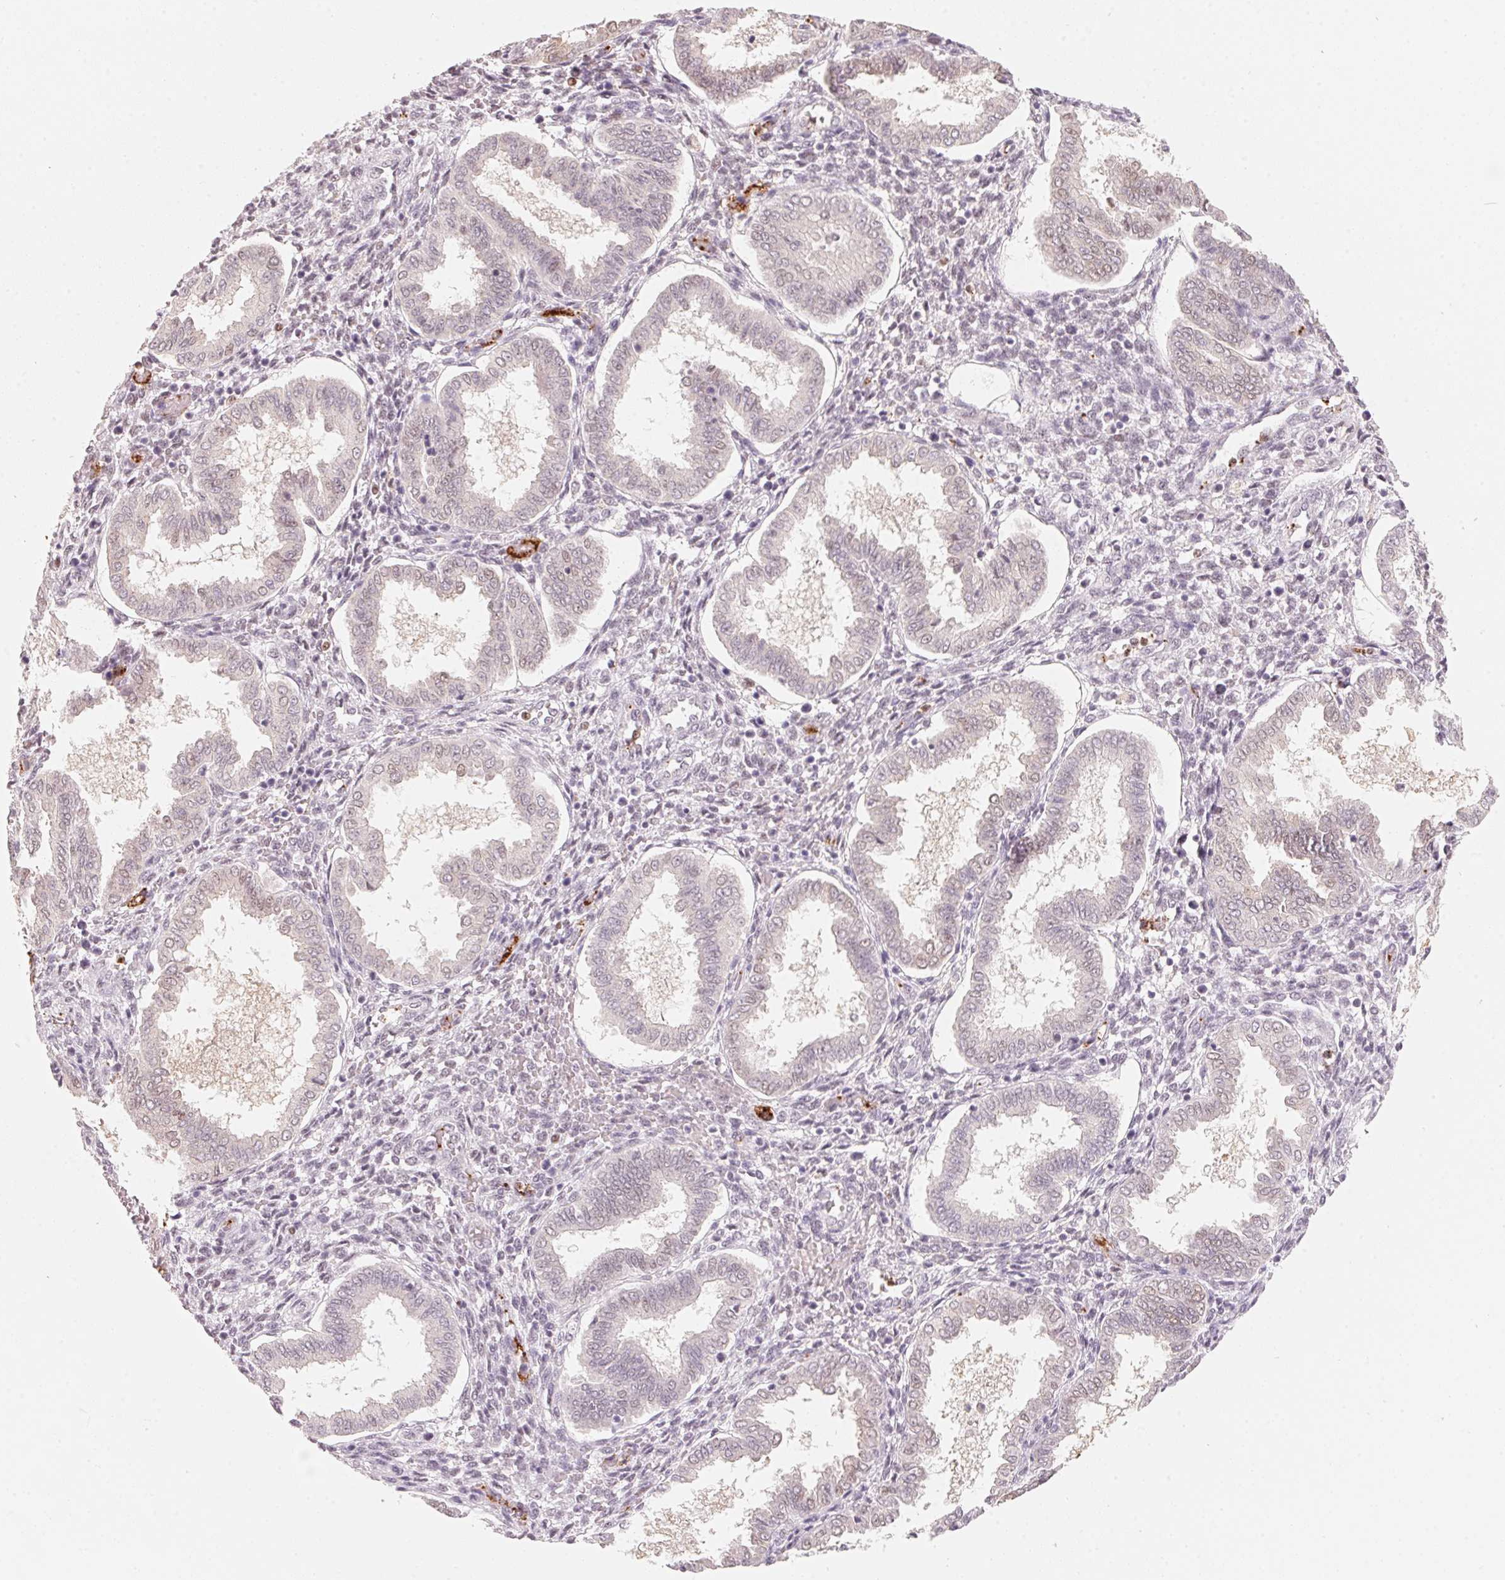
{"staining": {"intensity": "negative", "quantity": "none", "location": "none"}, "tissue": "endometrium", "cell_type": "Cells in endometrial stroma", "image_type": "normal", "snomed": [{"axis": "morphology", "description": "Normal tissue, NOS"}, {"axis": "topography", "description": "Endometrium"}], "caption": "An IHC image of normal endometrium is shown. There is no staining in cells in endometrial stroma of endometrium.", "gene": "ARHGAP22", "patient": {"sex": "female", "age": 24}}